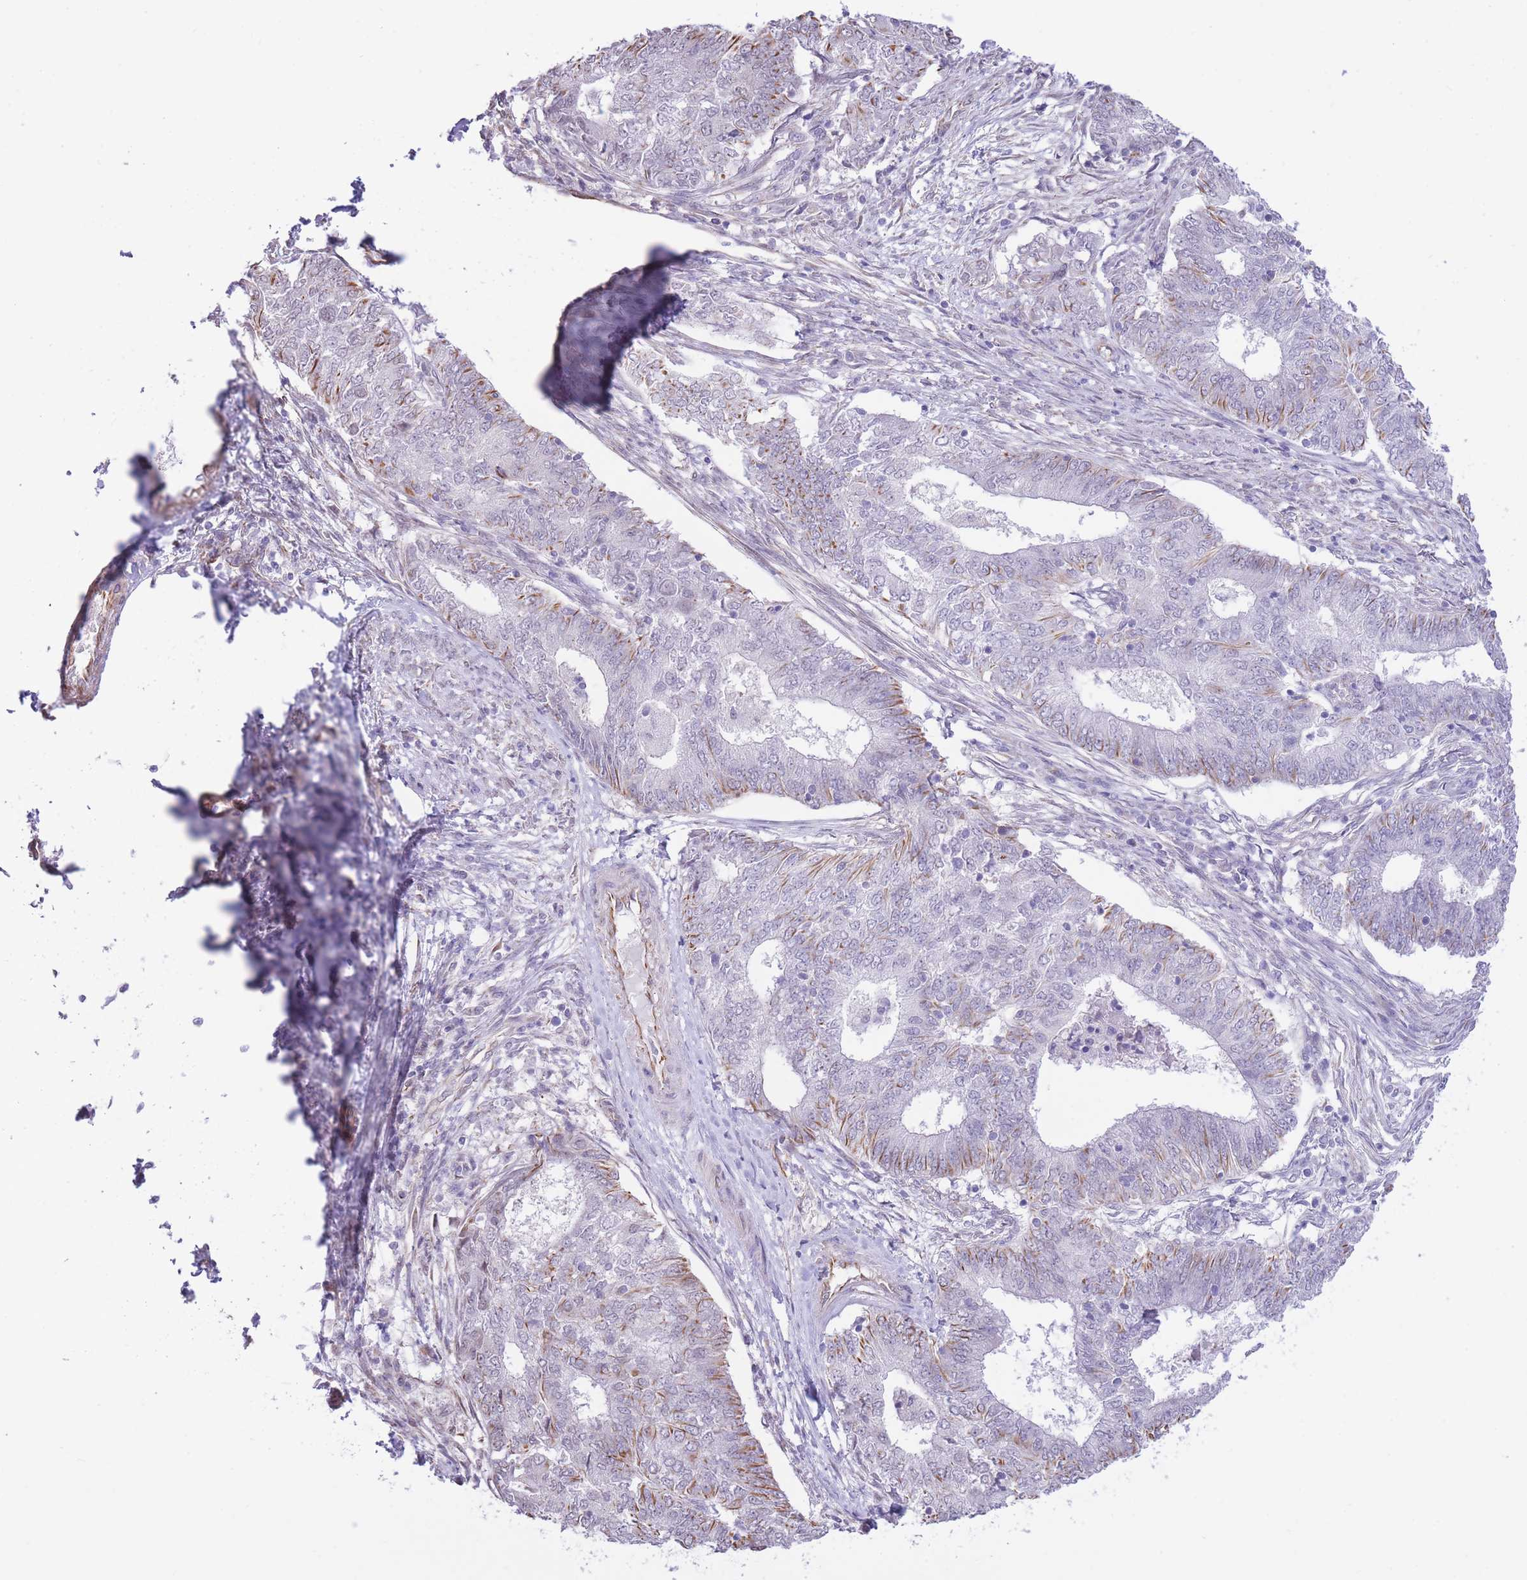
{"staining": {"intensity": "moderate", "quantity": "<25%", "location": "cytoplasmic/membranous"}, "tissue": "endometrial cancer", "cell_type": "Tumor cells", "image_type": "cancer", "snomed": [{"axis": "morphology", "description": "Adenocarcinoma, NOS"}, {"axis": "topography", "description": "Endometrium"}], "caption": "IHC (DAB (3,3'-diaminobenzidine)) staining of adenocarcinoma (endometrial) demonstrates moderate cytoplasmic/membranous protein expression in about <25% of tumor cells.", "gene": "PSG8", "patient": {"sex": "female", "age": 62}}